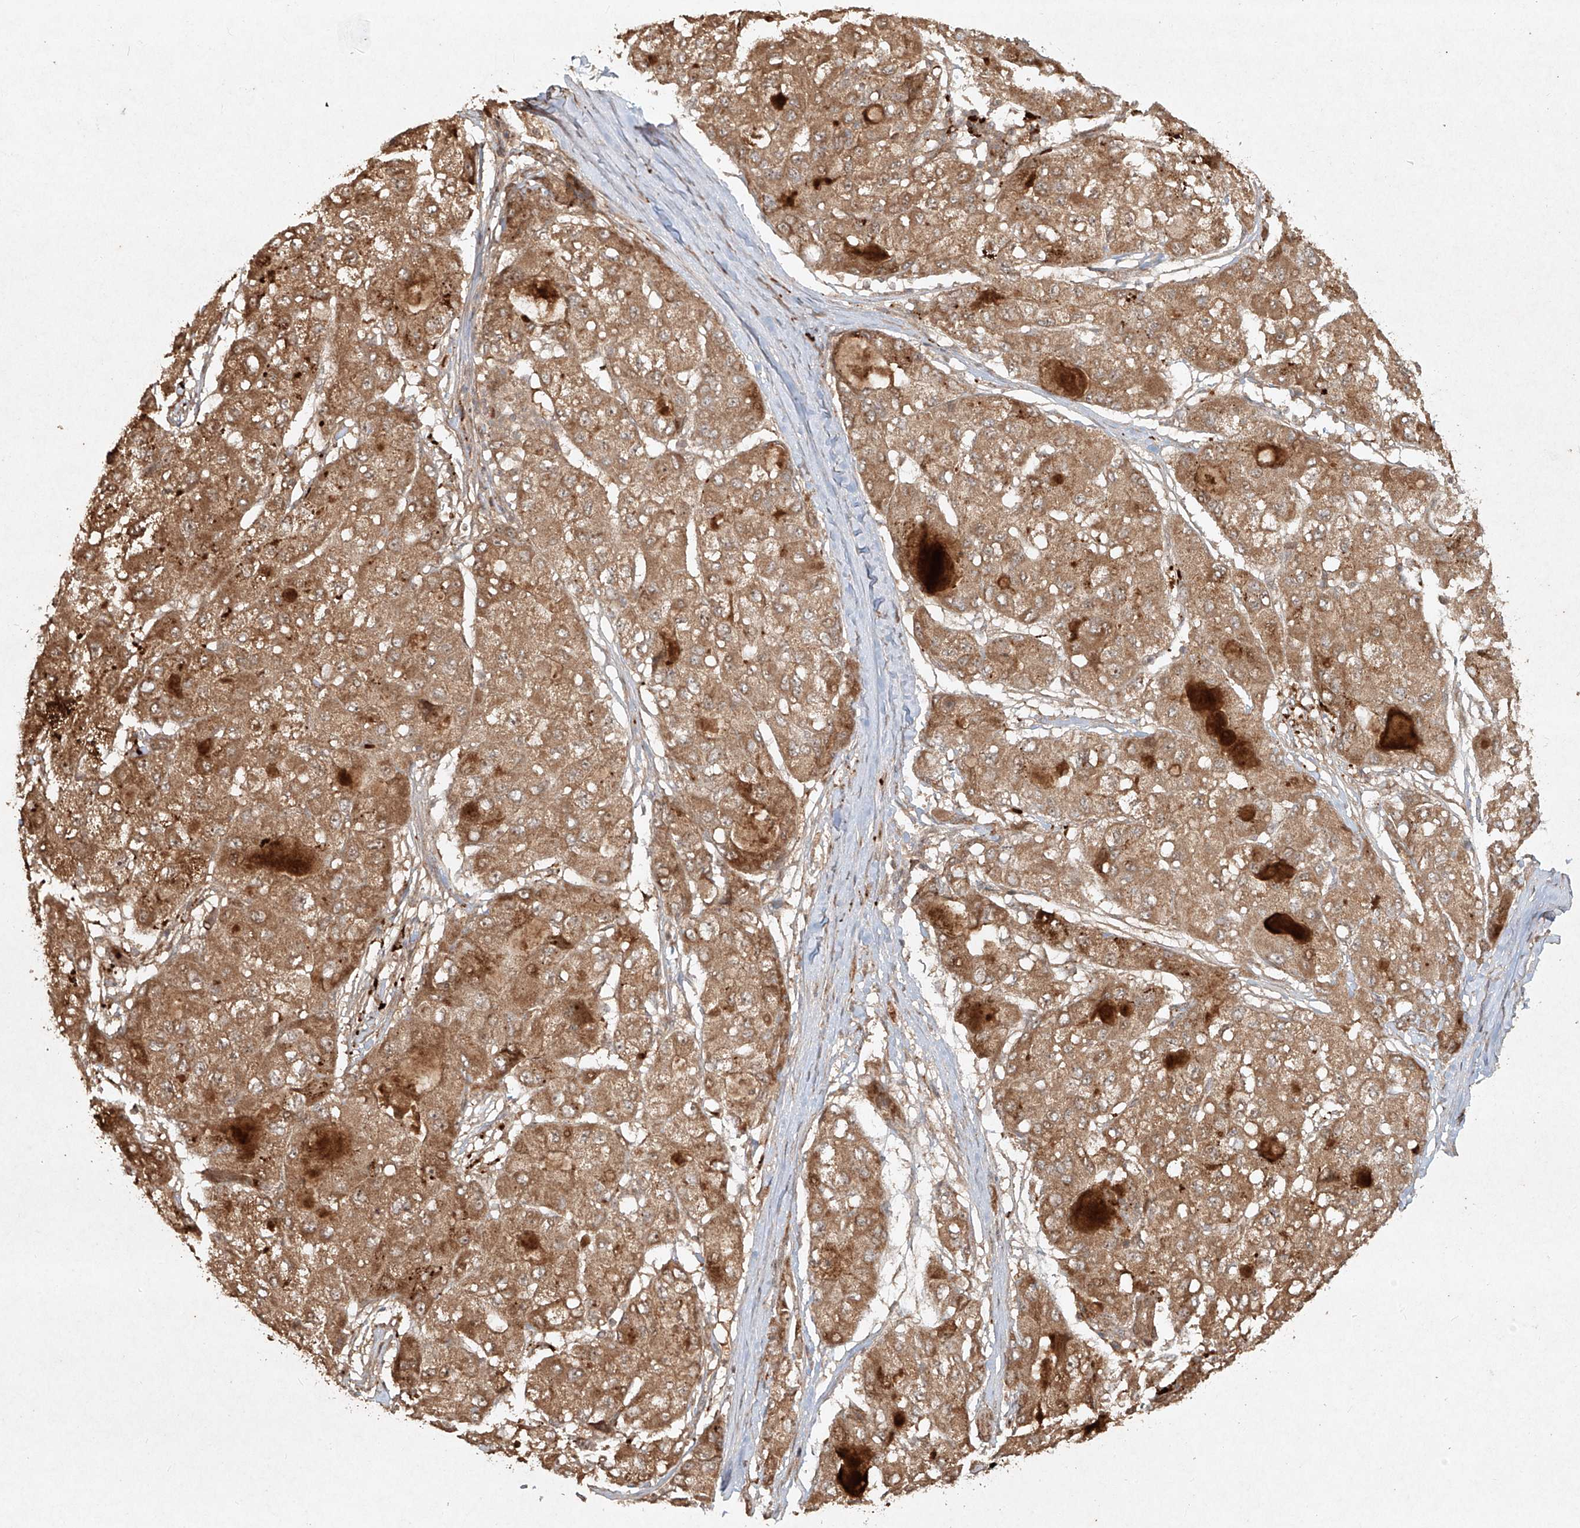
{"staining": {"intensity": "moderate", "quantity": ">75%", "location": "cytoplasmic/membranous"}, "tissue": "liver cancer", "cell_type": "Tumor cells", "image_type": "cancer", "snomed": [{"axis": "morphology", "description": "Carcinoma, Hepatocellular, NOS"}, {"axis": "topography", "description": "Liver"}], "caption": "Protein positivity by immunohistochemistry (IHC) shows moderate cytoplasmic/membranous expression in about >75% of tumor cells in liver hepatocellular carcinoma. (DAB (3,3'-diaminobenzidine) IHC with brightfield microscopy, high magnification).", "gene": "CYYR1", "patient": {"sex": "male", "age": 80}}